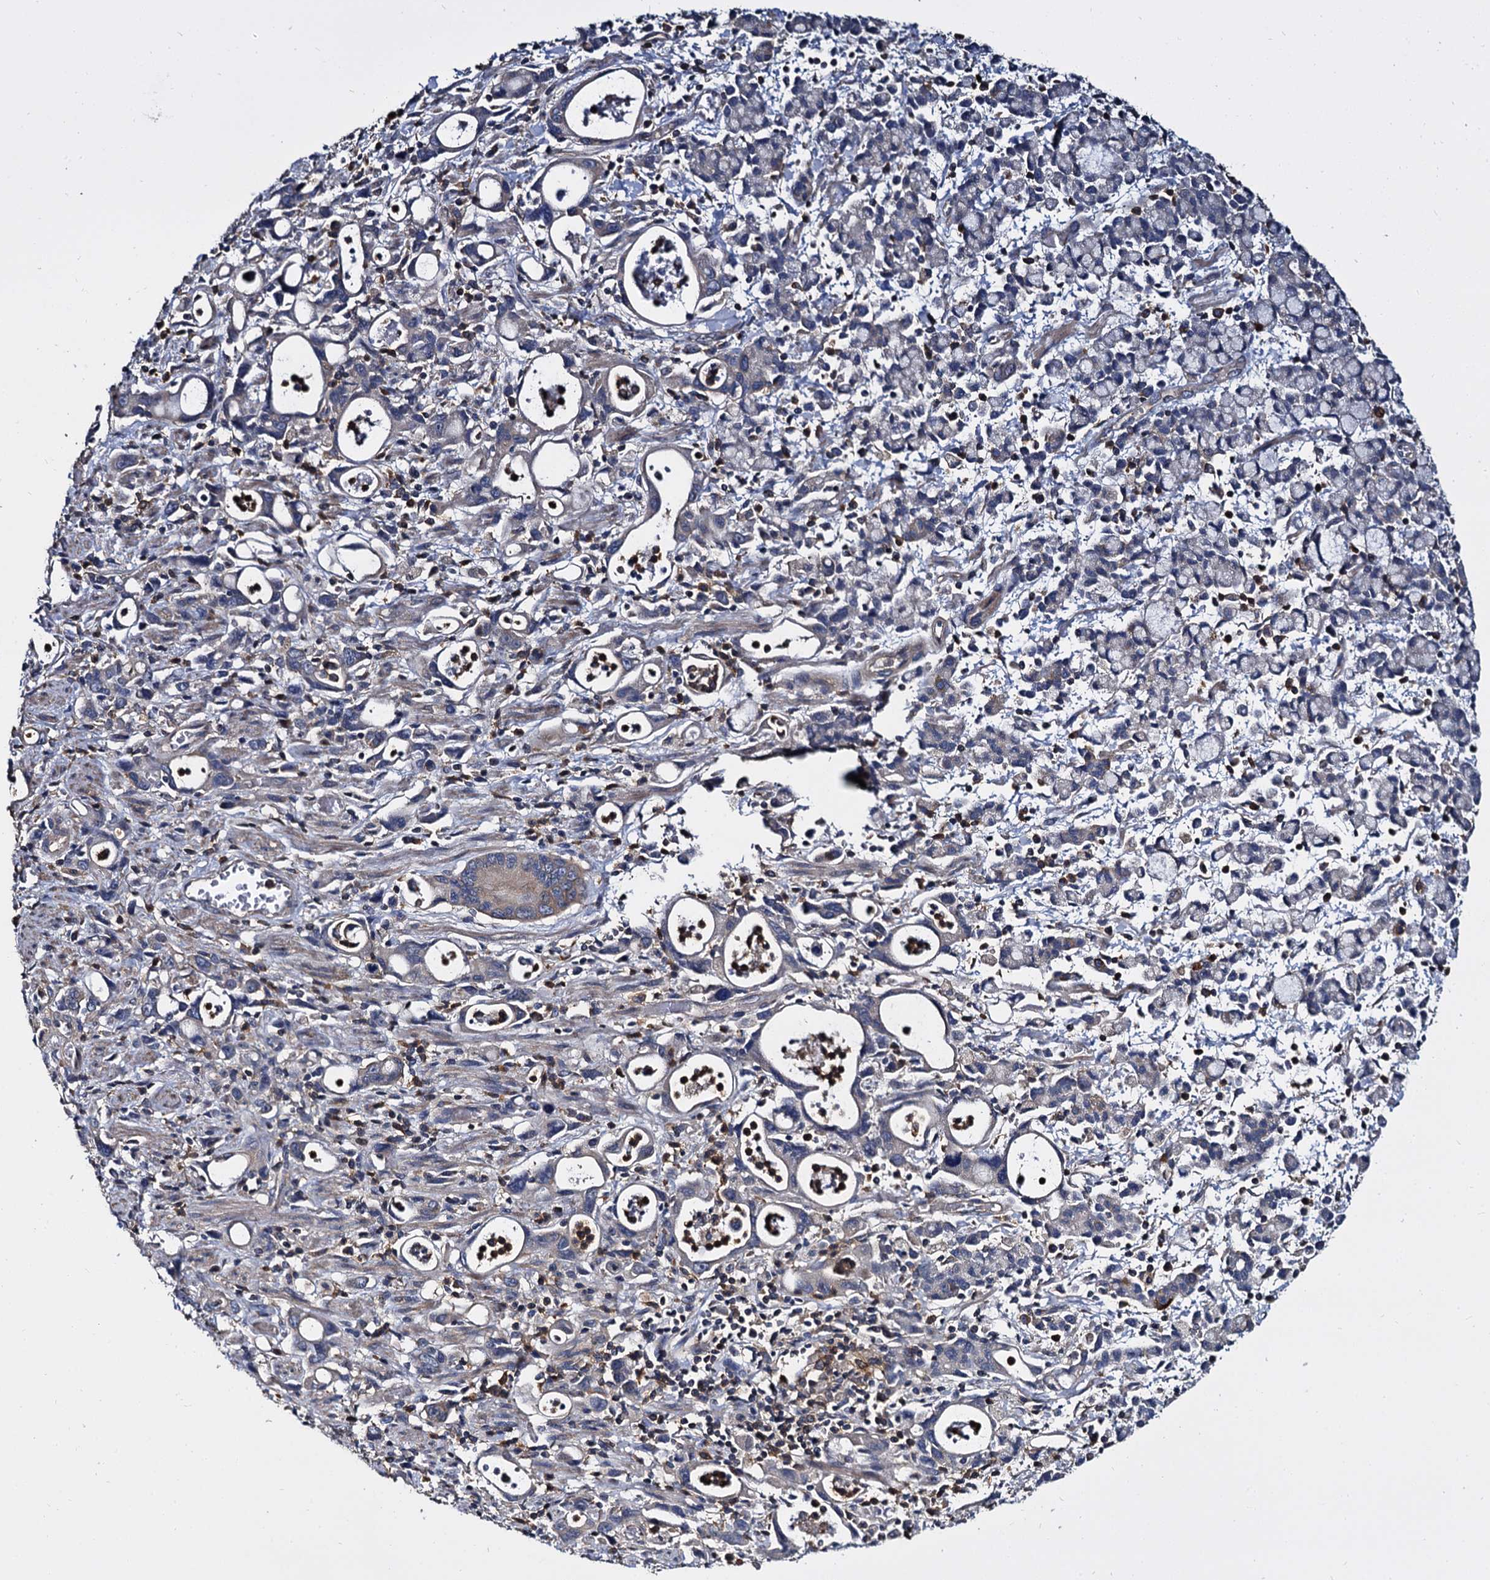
{"staining": {"intensity": "weak", "quantity": "<25%", "location": "cytoplasmic/membranous"}, "tissue": "stomach cancer", "cell_type": "Tumor cells", "image_type": "cancer", "snomed": [{"axis": "morphology", "description": "Adenocarcinoma, NOS"}, {"axis": "topography", "description": "Stomach, lower"}], "caption": "Immunohistochemistry of stomach cancer (adenocarcinoma) exhibits no expression in tumor cells.", "gene": "ANKRD13A", "patient": {"sex": "female", "age": 43}}